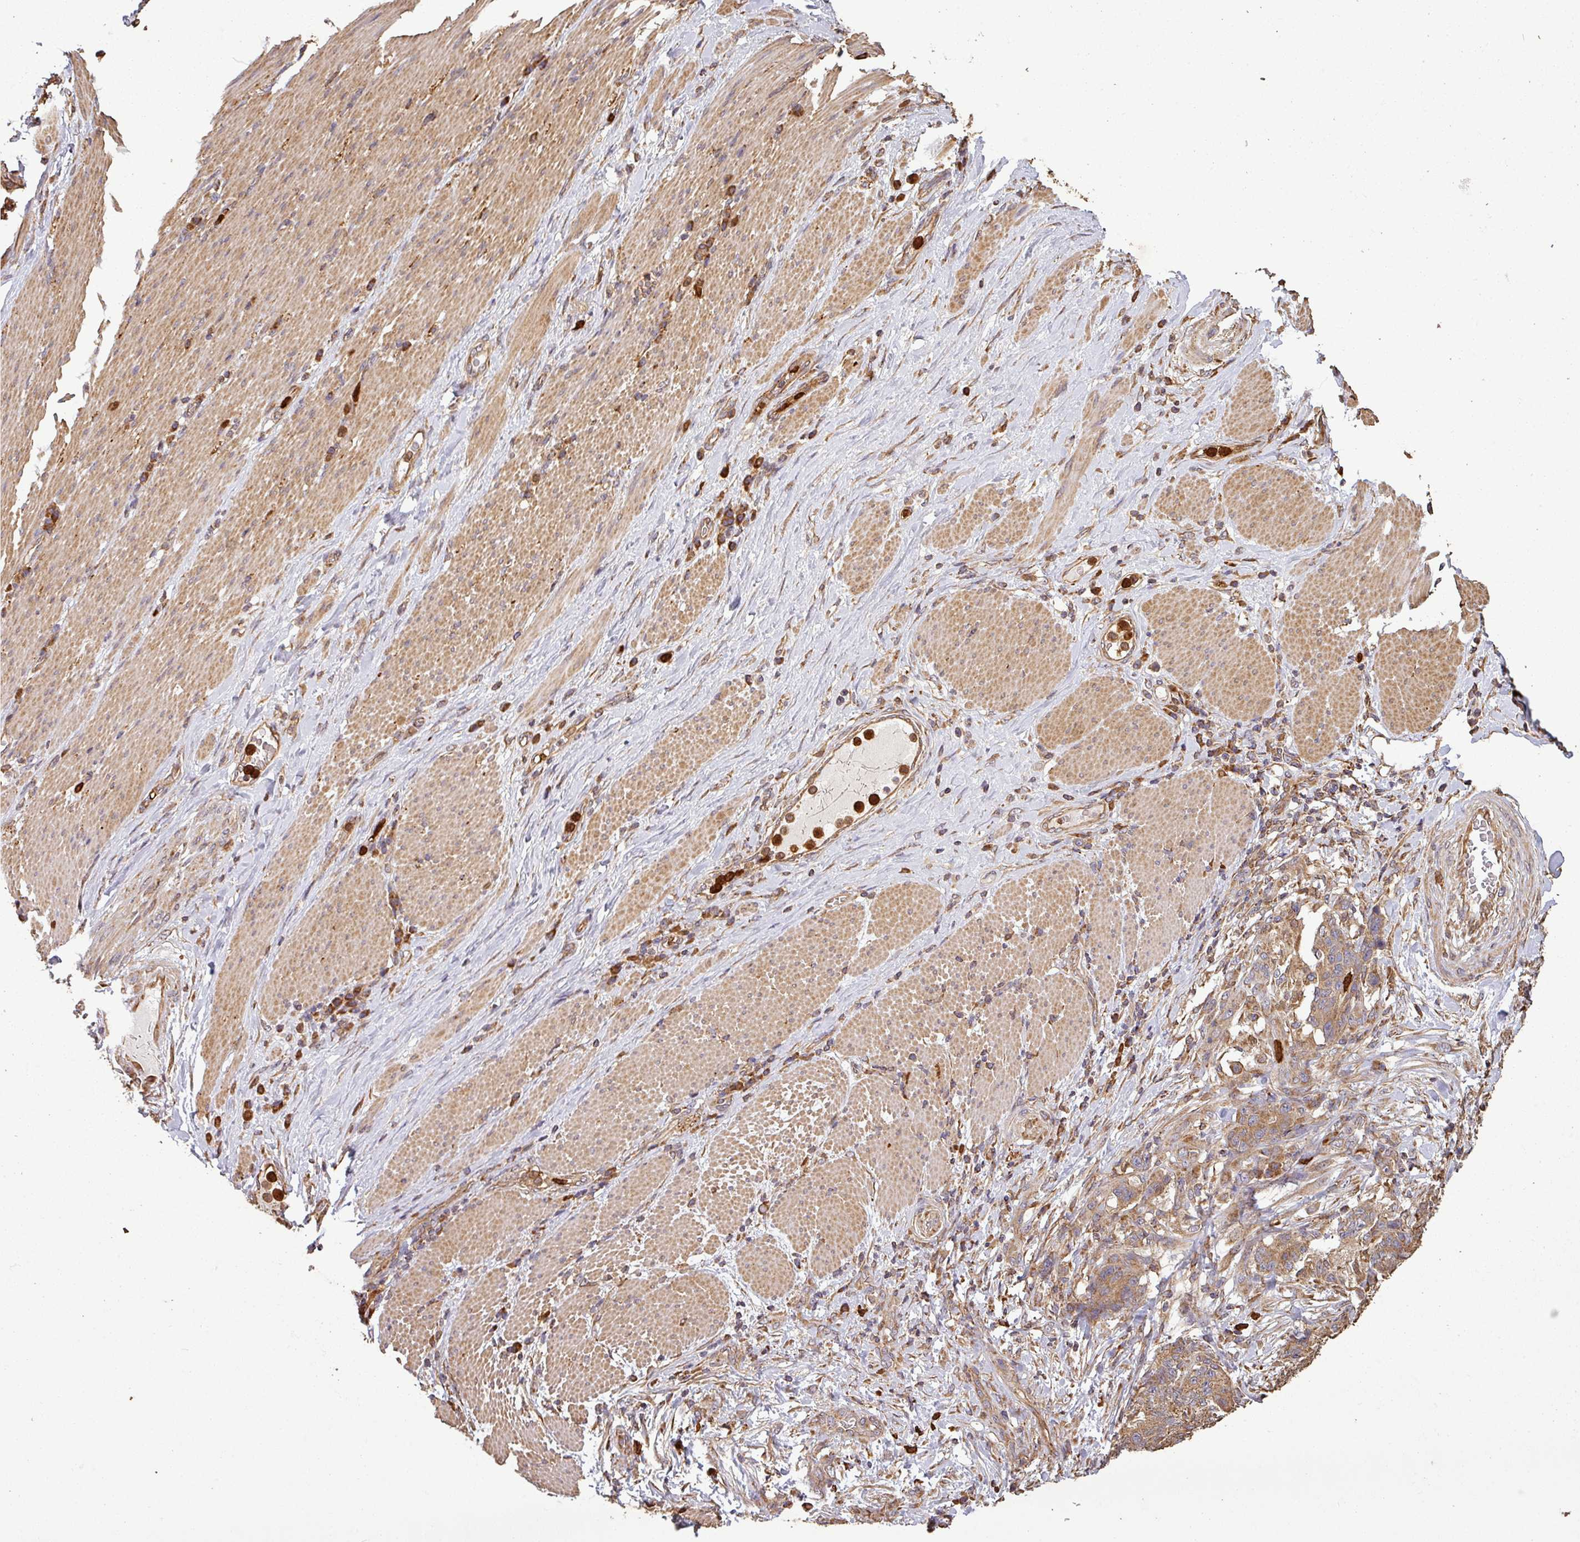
{"staining": {"intensity": "strong", "quantity": ">75%", "location": "cytoplasmic/membranous"}, "tissue": "stomach cancer", "cell_type": "Tumor cells", "image_type": "cancer", "snomed": [{"axis": "morphology", "description": "Normal tissue, NOS"}, {"axis": "morphology", "description": "Adenocarcinoma, NOS"}, {"axis": "topography", "description": "Stomach"}], "caption": "There is high levels of strong cytoplasmic/membranous positivity in tumor cells of stomach adenocarcinoma, as demonstrated by immunohistochemical staining (brown color).", "gene": "PLEKHM1", "patient": {"sex": "female", "age": 64}}